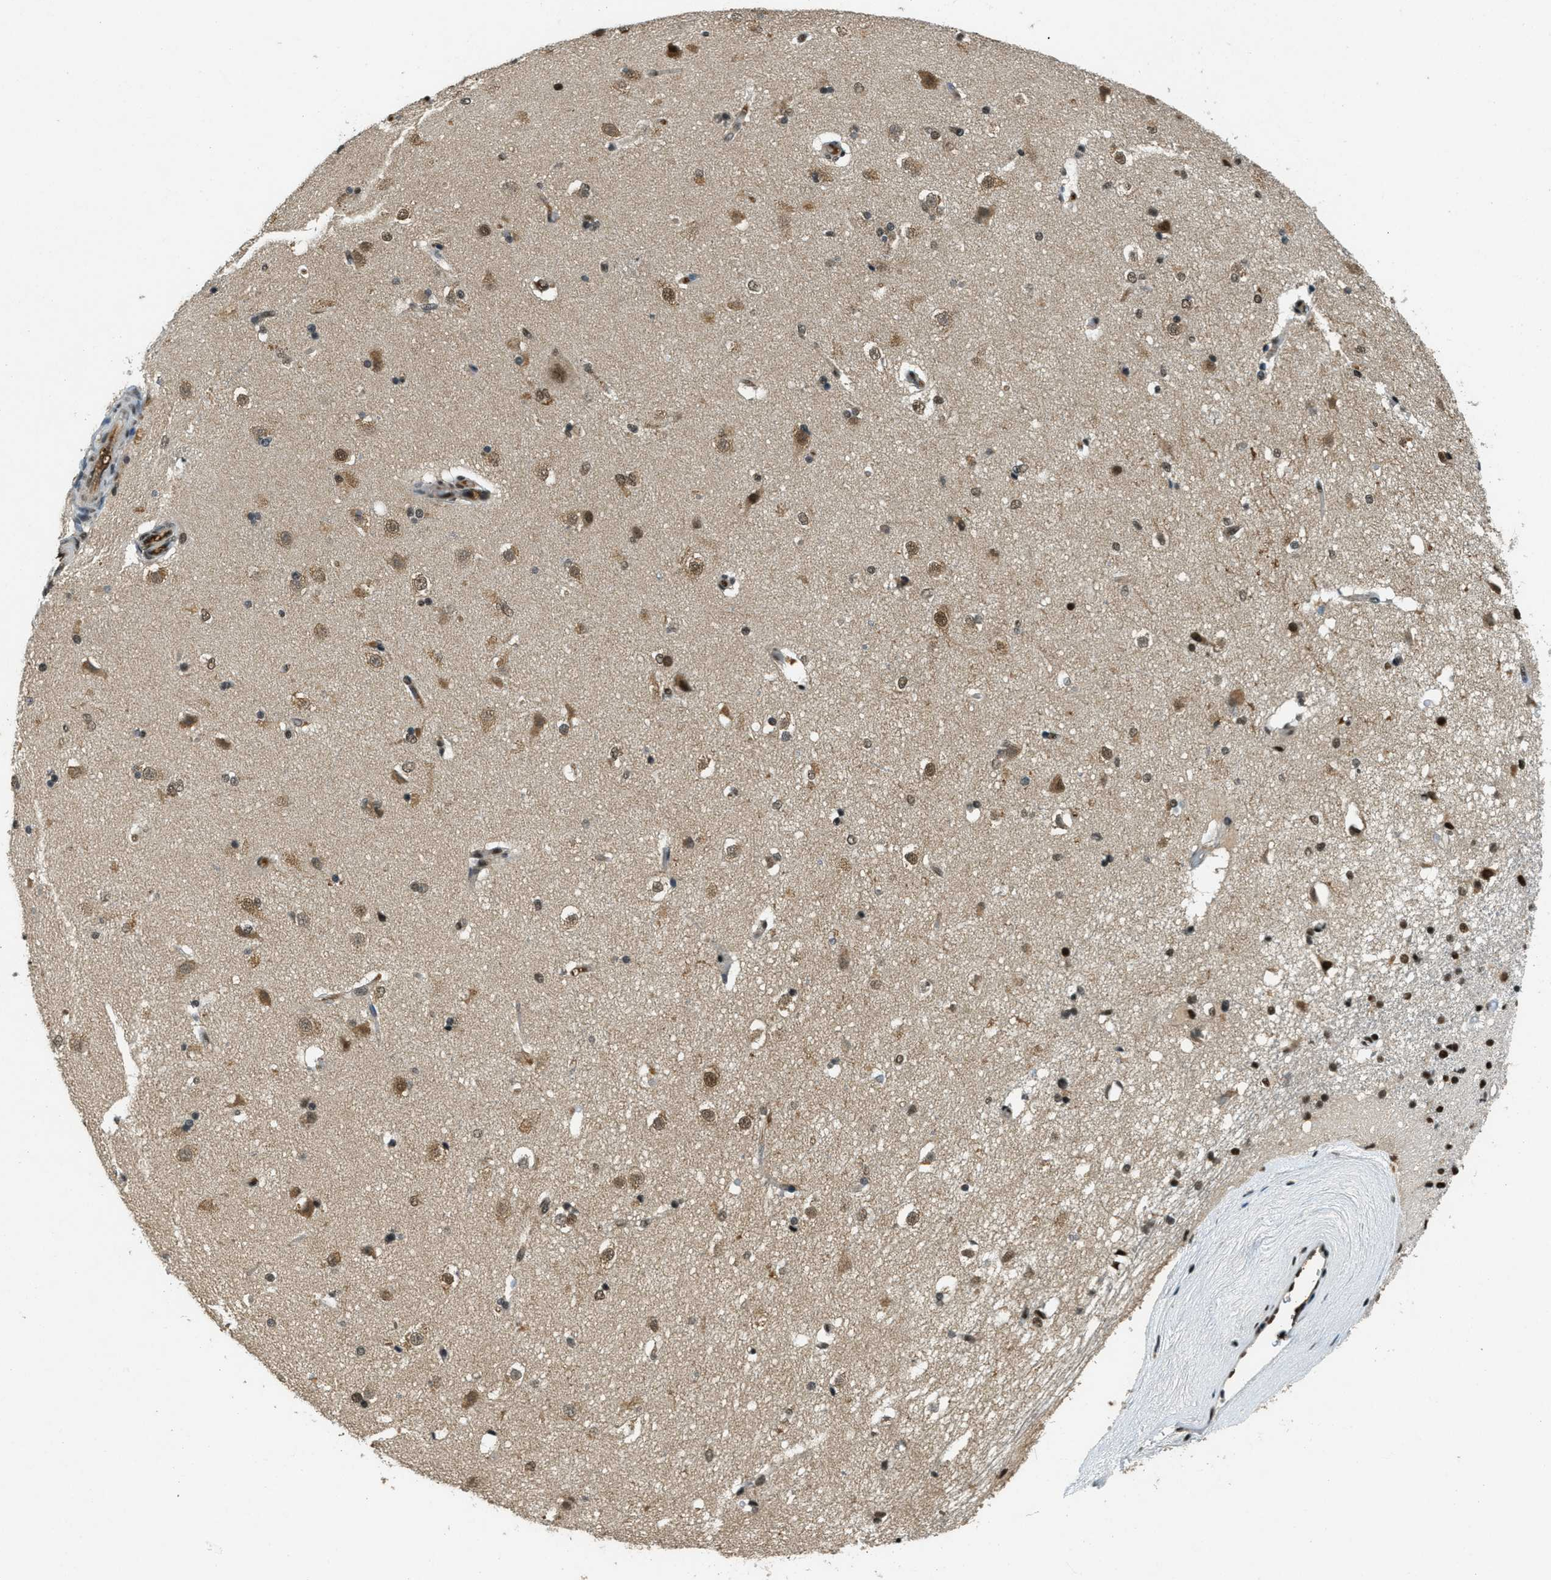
{"staining": {"intensity": "strong", "quantity": "<25%", "location": "nuclear"}, "tissue": "caudate", "cell_type": "Glial cells", "image_type": "normal", "snomed": [{"axis": "morphology", "description": "Normal tissue, NOS"}, {"axis": "topography", "description": "Lateral ventricle wall"}], "caption": "The immunohistochemical stain labels strong nuclear staining in glial cells of benign caudate.", "gene": "ZNF148", "patient": {"sex": "female", "age": 19}}